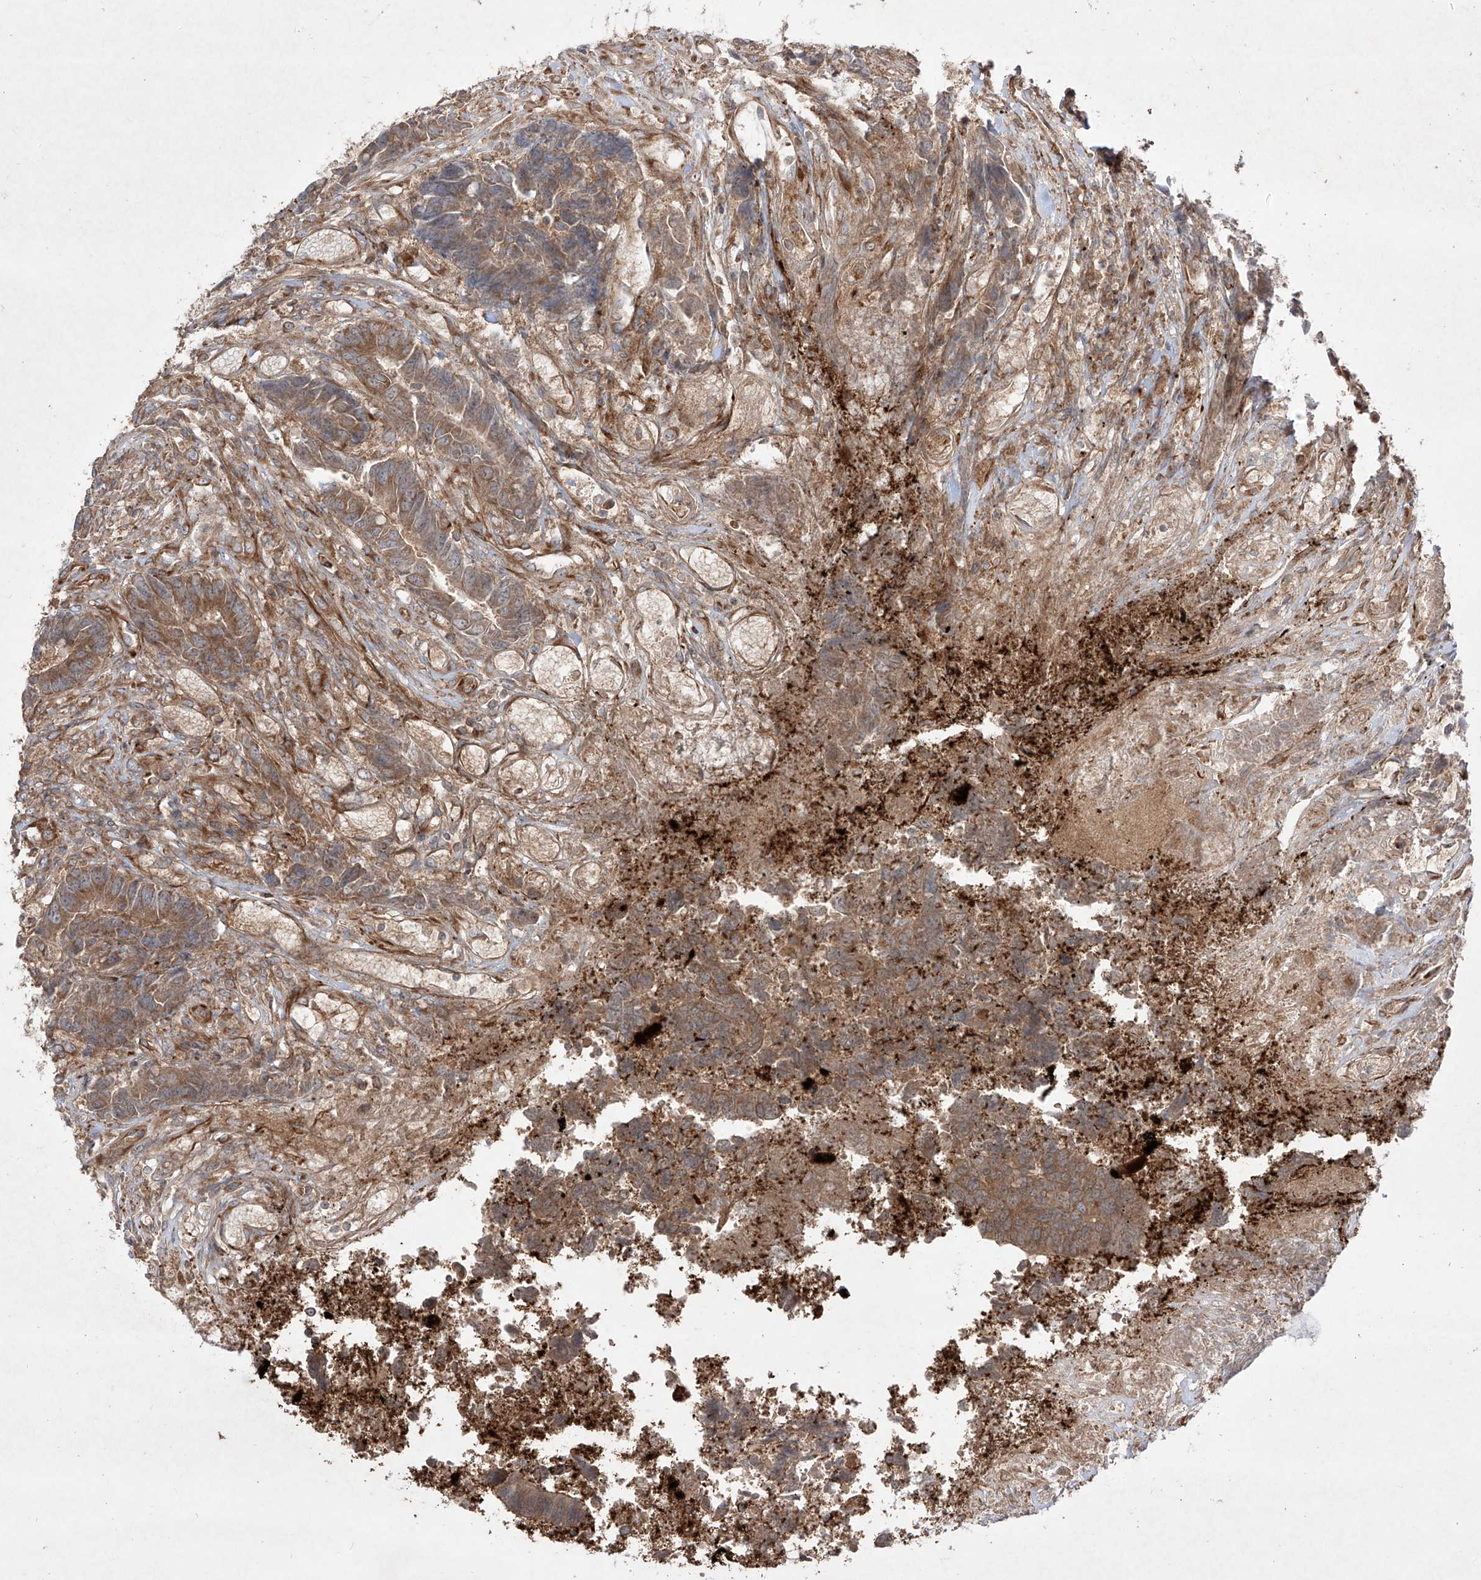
{"staining": {"intensity": "moderate", "quantity": ">75%", "location": "cytoplasmic/membranous"}, "tissue": "colorectal cancer", "cell_type": "Tumor cells", "image_type": "cancer", "snomed": [{"axis": "morphology", "description": "Adenocarcinoma, NOS"}, {"axis": "topography", "description": "Rectum"}], "caption": "This is an image of immunohistochemistry staining of colorectal cancer (adenocarcinoma), which shows moderate expression in the cytoplasmic/membranous of tumor cells.", "gene": "YKT6", "patient": {"sex": "male", "age": 84}}